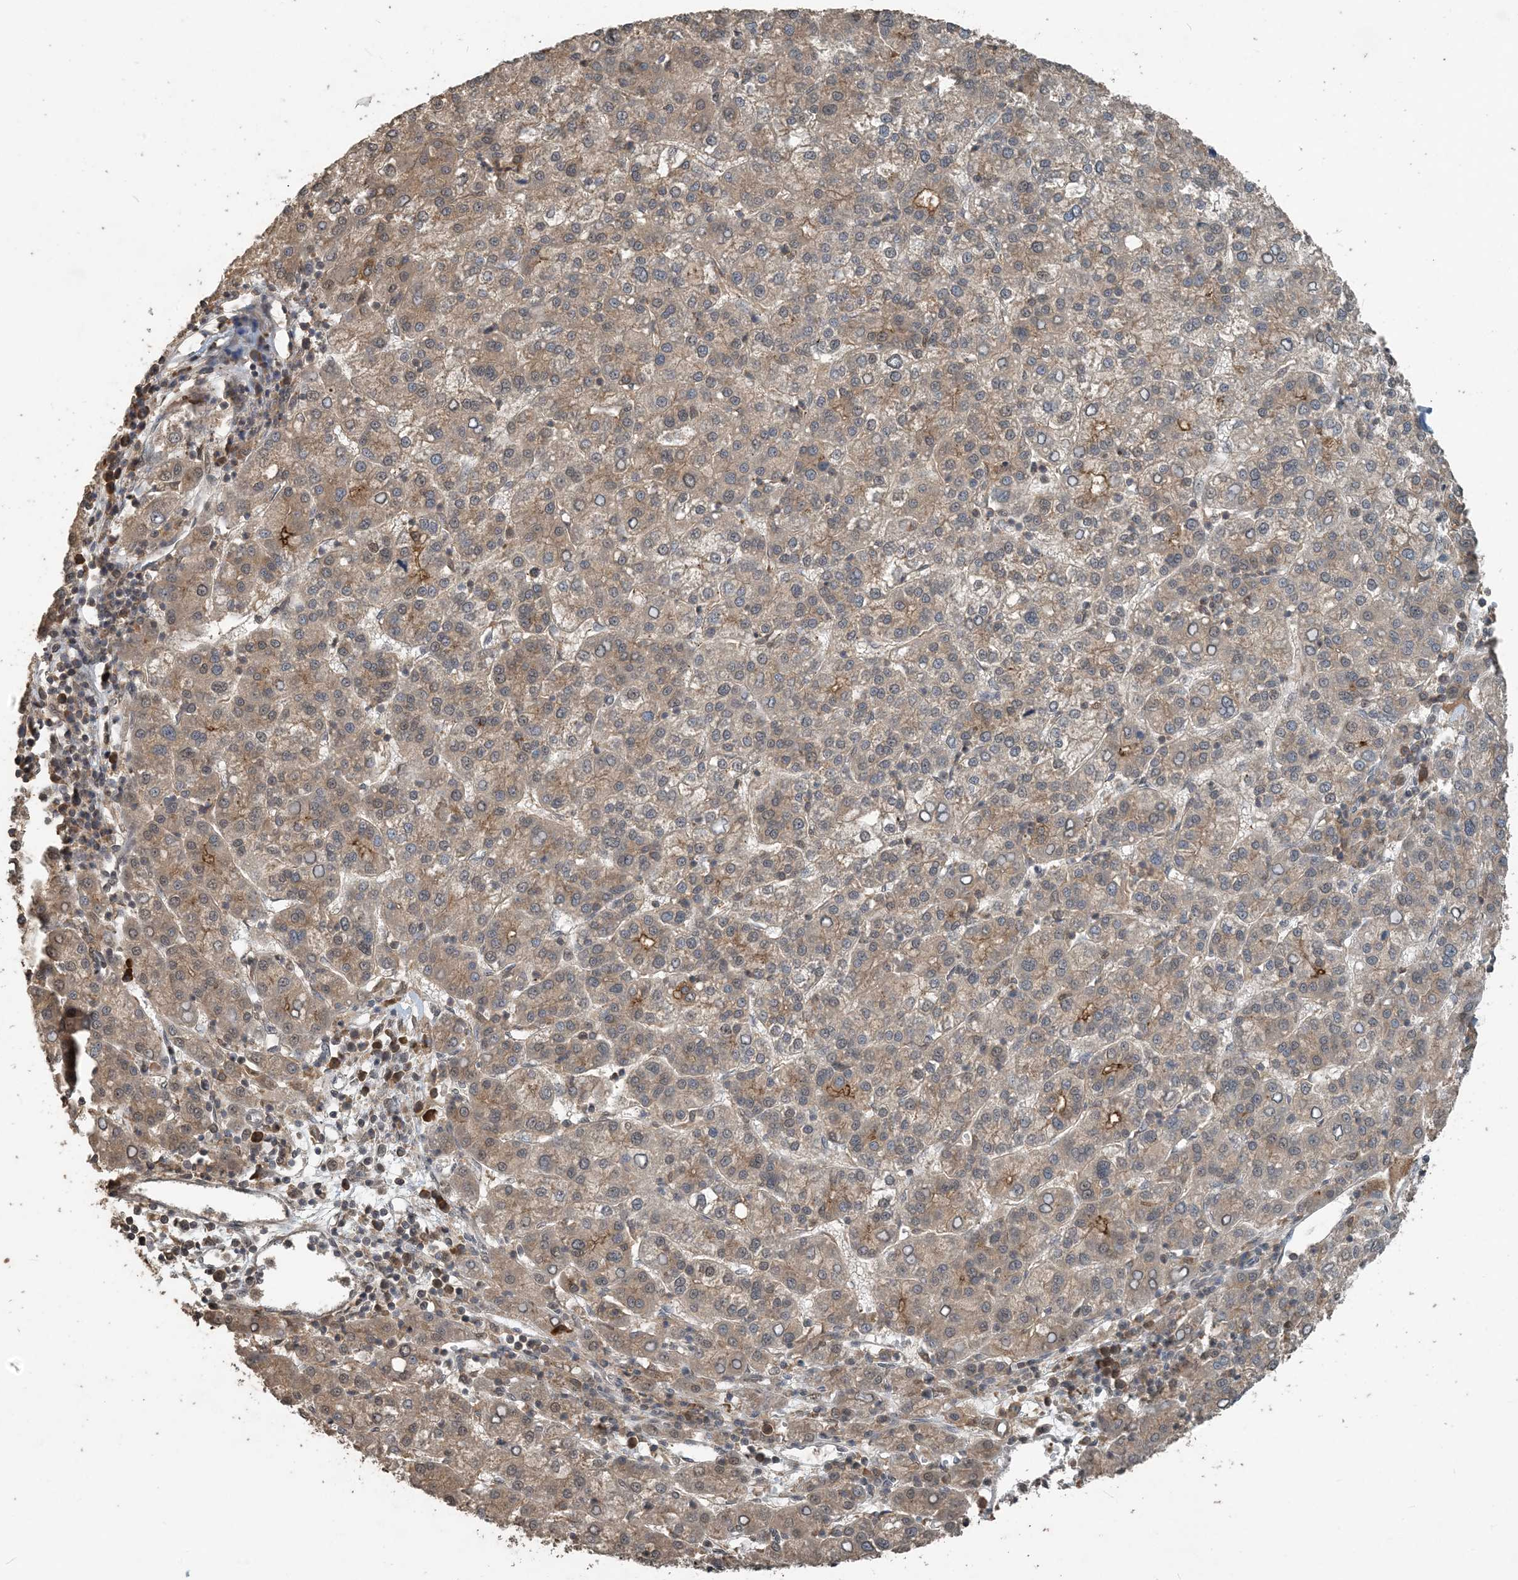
{"staining": {"intensity": "moderate", "quantity": "<25%", "location": "cytoplasmic/membranous"}, "tissue": "liver cancer", "cell_type": "Tumor cells", "image_type": "cancer", "snomed": [{"axis": "morphology", "description": "Carcinoma, Hepatocellular, NOS"}, {"axis": "topography", "description": "Liver"}], "caption": "The photomicrograph displays immunohistochemical staining of liver cancer (hepatocellular carcinoma). There is moderate cytoplasmic/membranous staining is seen in approximately <25% of tumor cells. The protein is shown in brown color, while the nuclei are stained blue.", "gene": "ZC3H12A", "patient": {"sex": "female", "age": 58}}